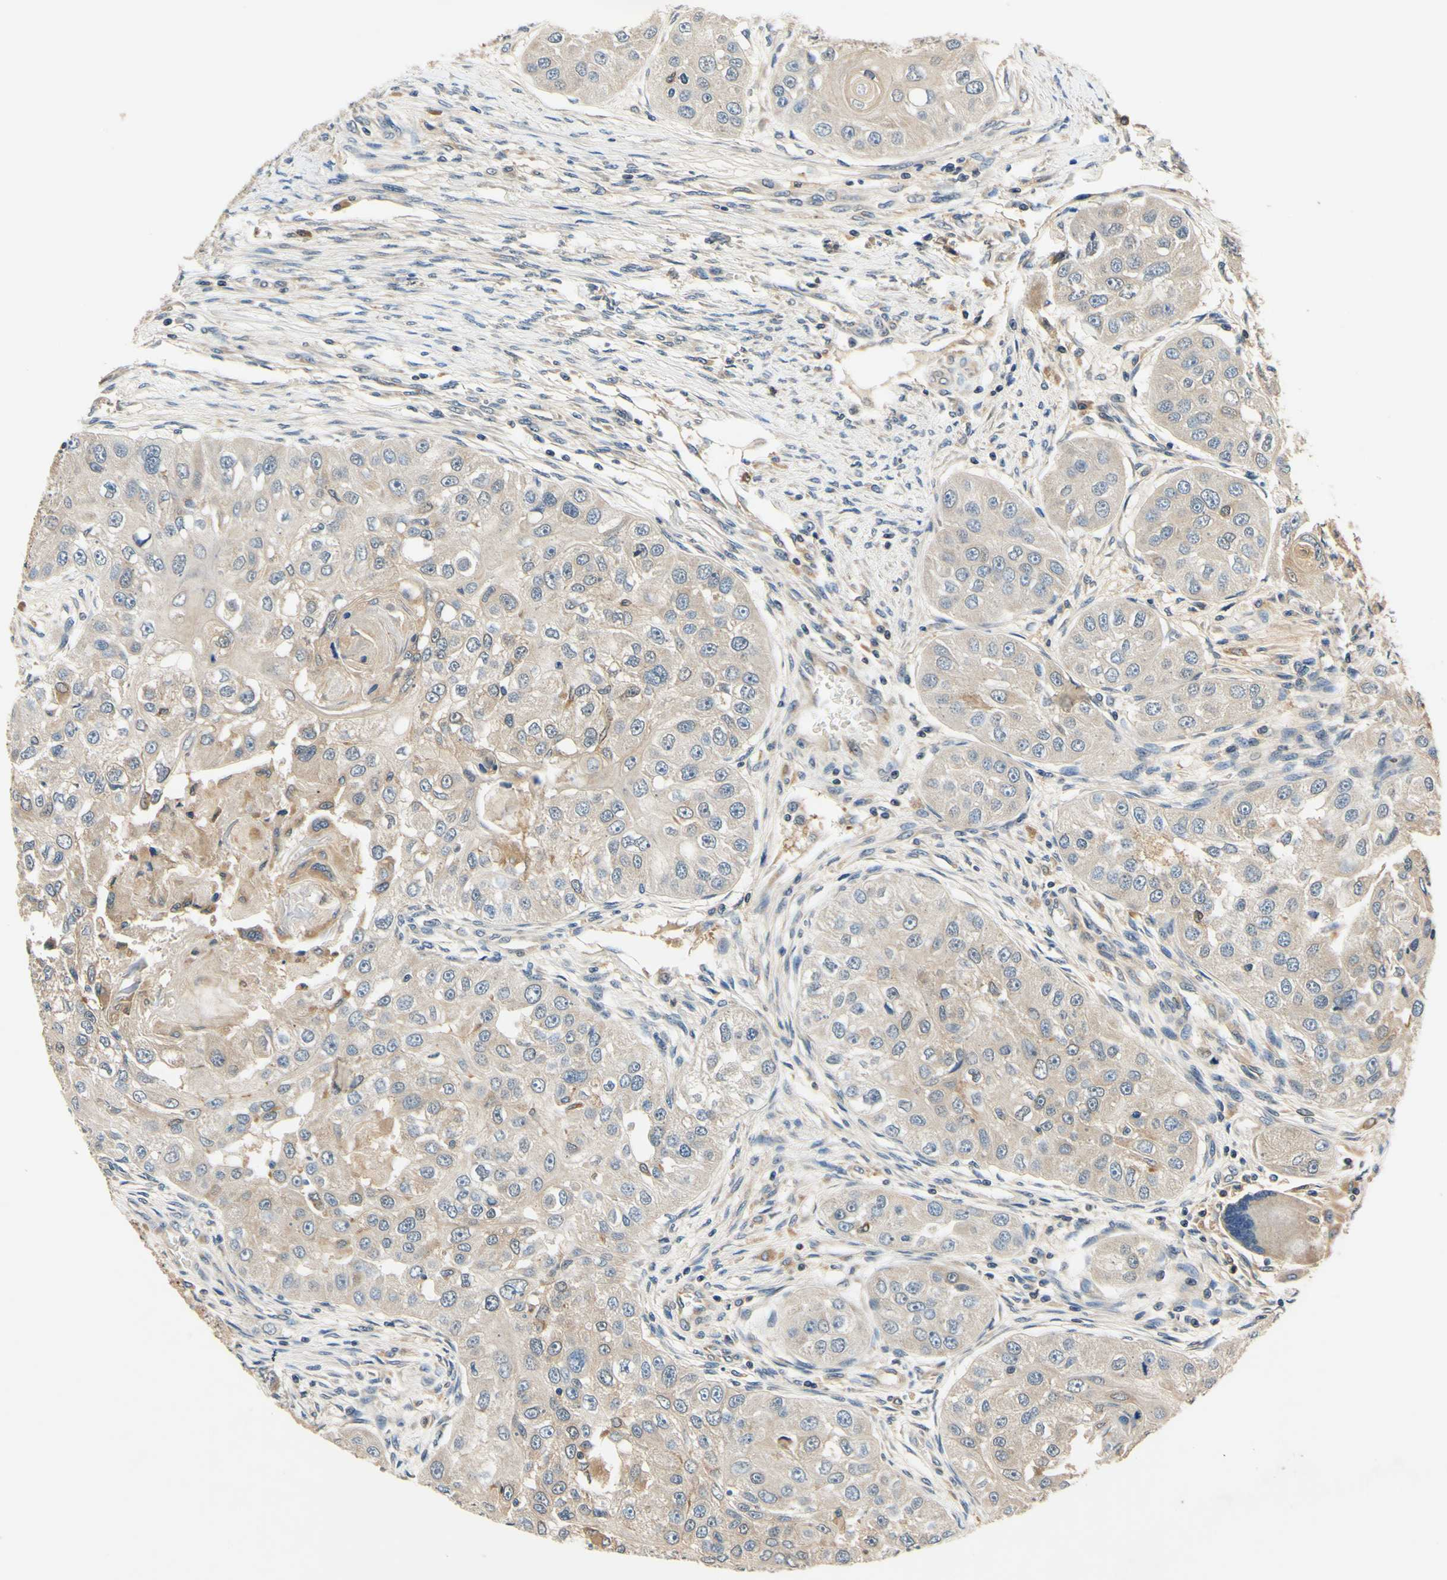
{"staining": {"intensity": "weak", "quantity": "<25%", "location": "cytoplasmic/membranous"}, "tissue": "head and neck cancer", "cell_type": "Tumor cells", "image_type": "cancer", "snomed": [{"axis": "morphology", "description": "Normal tissue, NOS"}, {"axis": "morphology", "description": "Squamous cell carcinoma, NOS"}, {"axis": "topography", "description": "Skeletal muscle"}, {"axis": "topography", "description": "Head-Neck"}], "caption": "Head and neck cancer (squamous cell carcinoma) was stained to show a protein in brown. There is no significant positivity in tumor cells. (Brightfield microscopy of DAB (3,3'-diaminobenzidine) IHC at high magnification).", "gene": "PLA2G4A", "patient": {"sex": "male", "age": 51}}